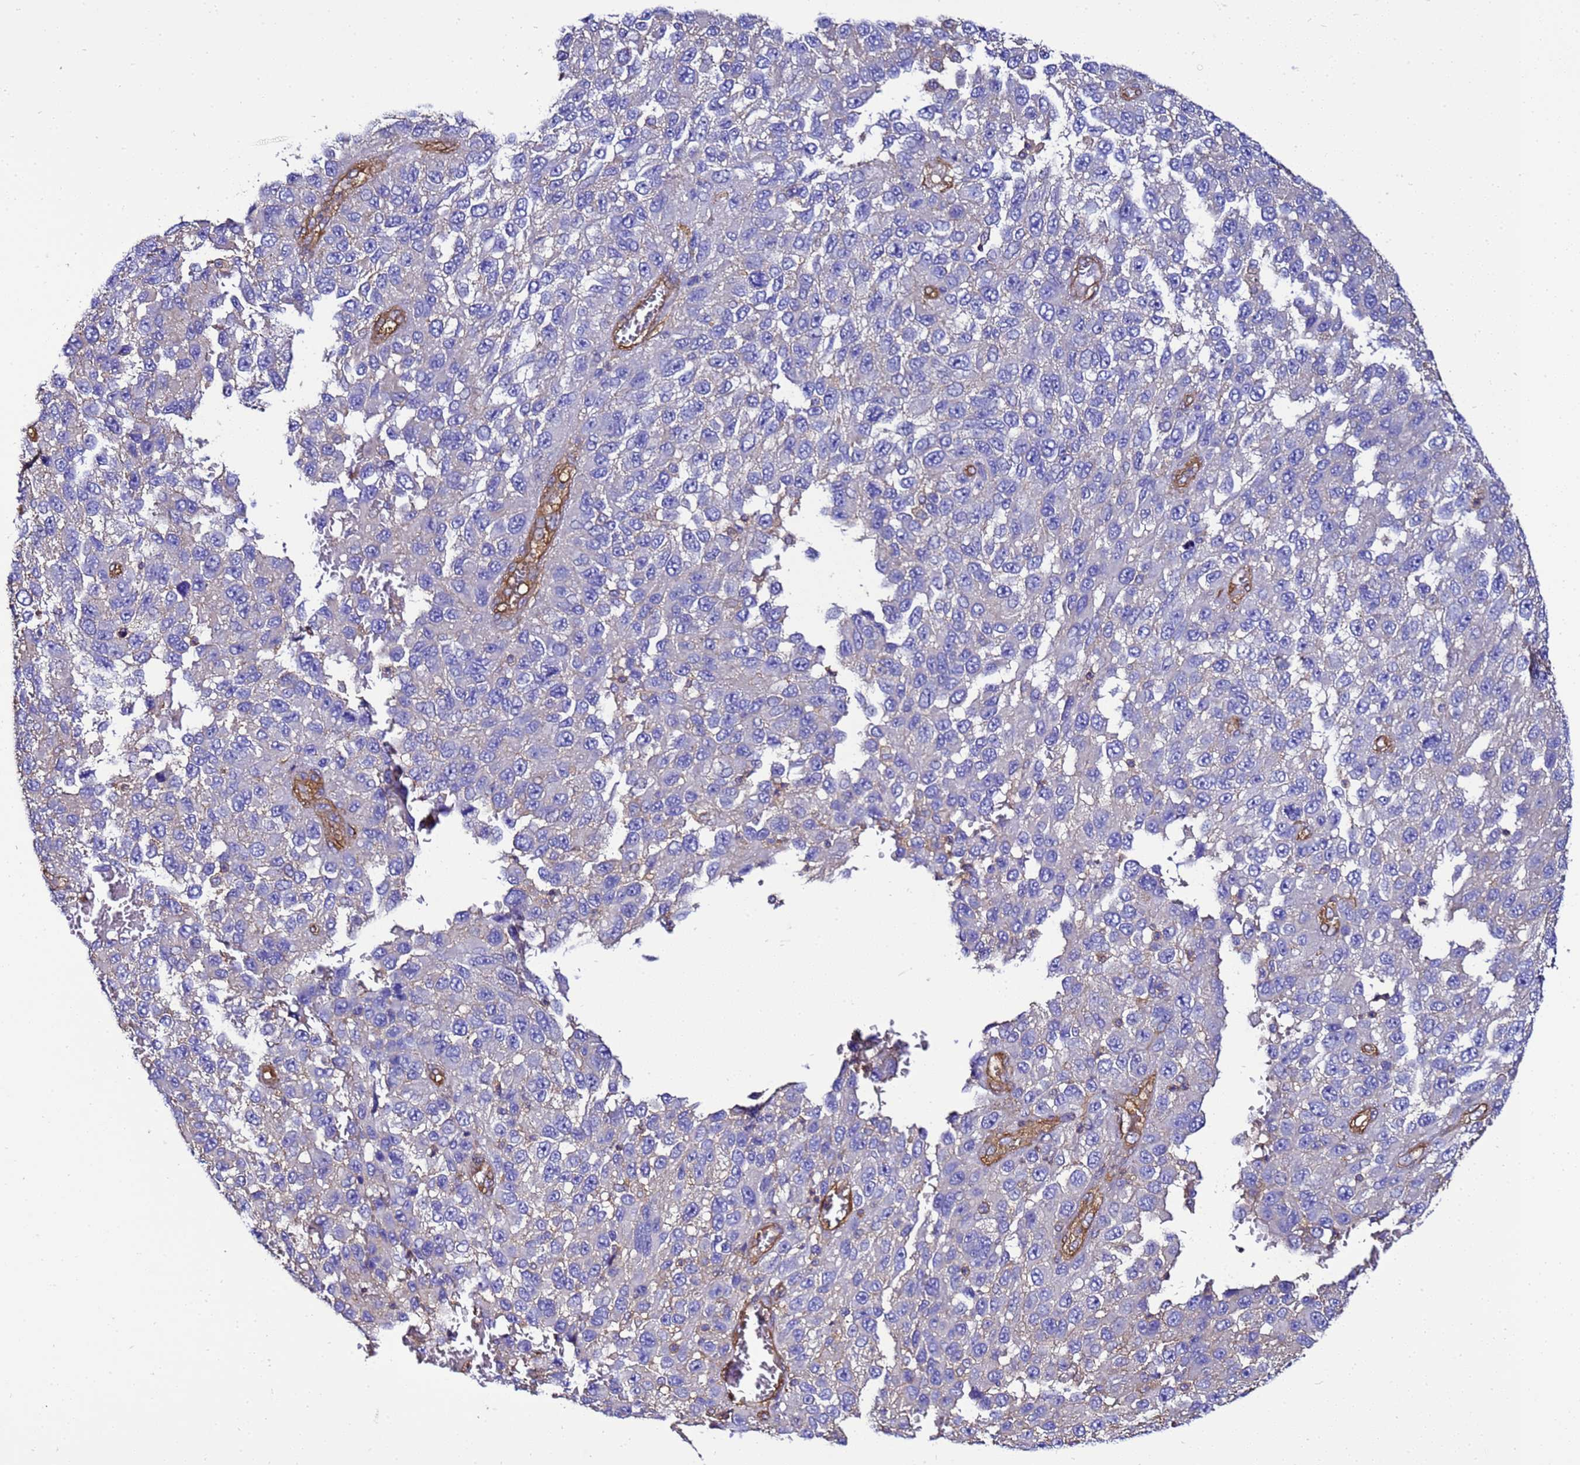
{"staining": {"intensity": "negative", "quantity": "none", "location": "none"}, "tissue": "melanoma", "cell_type": "Tumor cells", "image_type": "cancer", "snomed": [{"axis": "morphology", "description": "Normal tissue, NOS"}, {"axis": "morphology", "description": "Malignant melanoma, NOS"}, {"axis": "topography", "description": "Skin"}], "caption": "IHC of human melanoma exhibits no staining in tumor cells.", "gene": "MYL12A", "patient": {"sex": "female", "age": 96}}